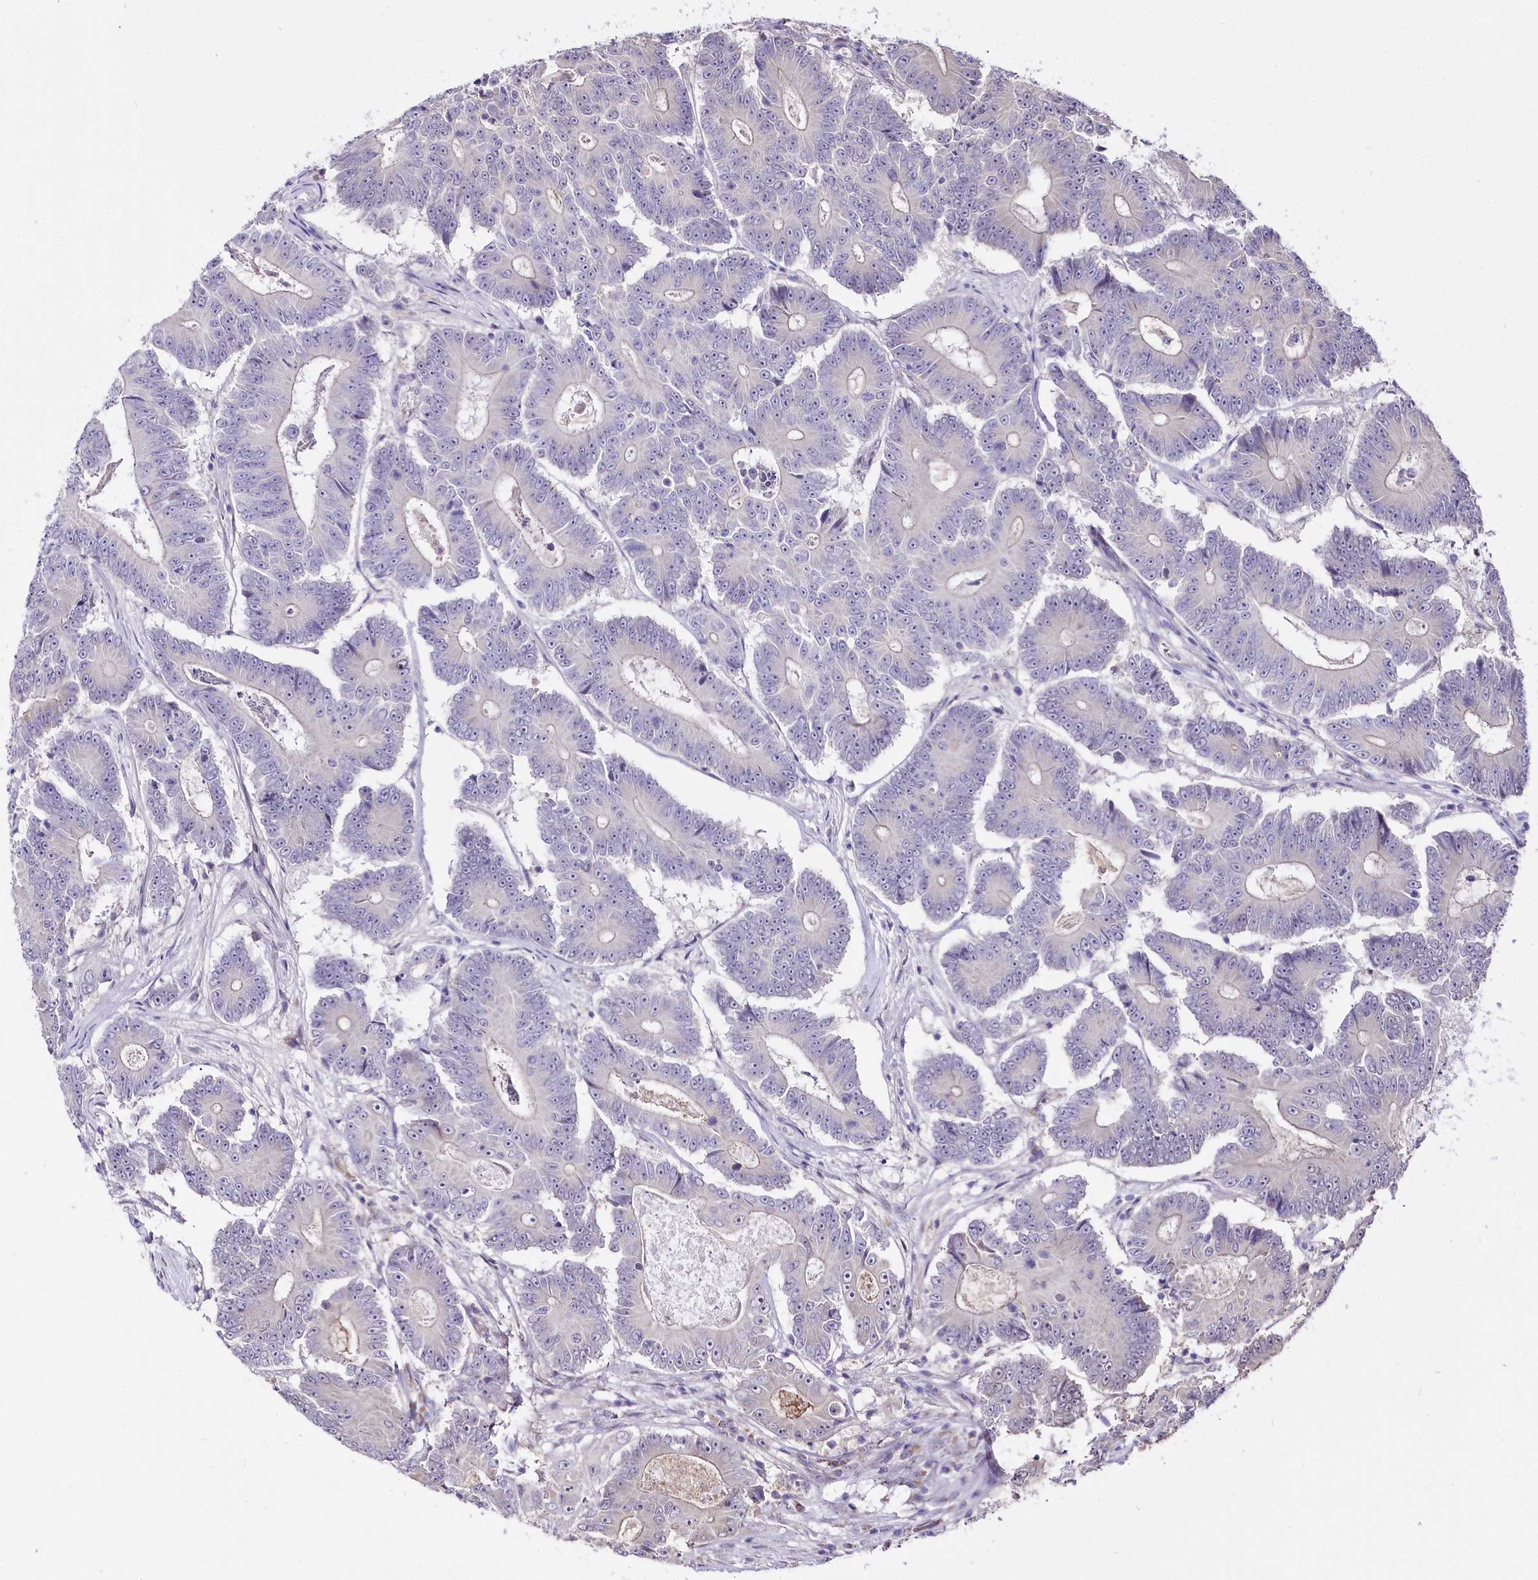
{"staining": {"intensity": "negative", "quantity": "none", "location": "none"}, "tissue": "colorectal cancer", "cell_type": "Tumor cells", "image_type": "cancer", "snomed": [{"axis": "morphology", "description": "Adenocarcinoma, NOS"}, {"axis": "topography", "description": "Colon"}], "caption": "IHC micrograph of neoplastic tissue: colorectal cancer (adenocarcinoma) stained with DAB exhibits no significant protein positivity in tumor cells. (DAB IHC visualized using brightfield microscopy, high magnification).", "gene": "ZNF226", "patient": {"sex": "male", "age": 83}}